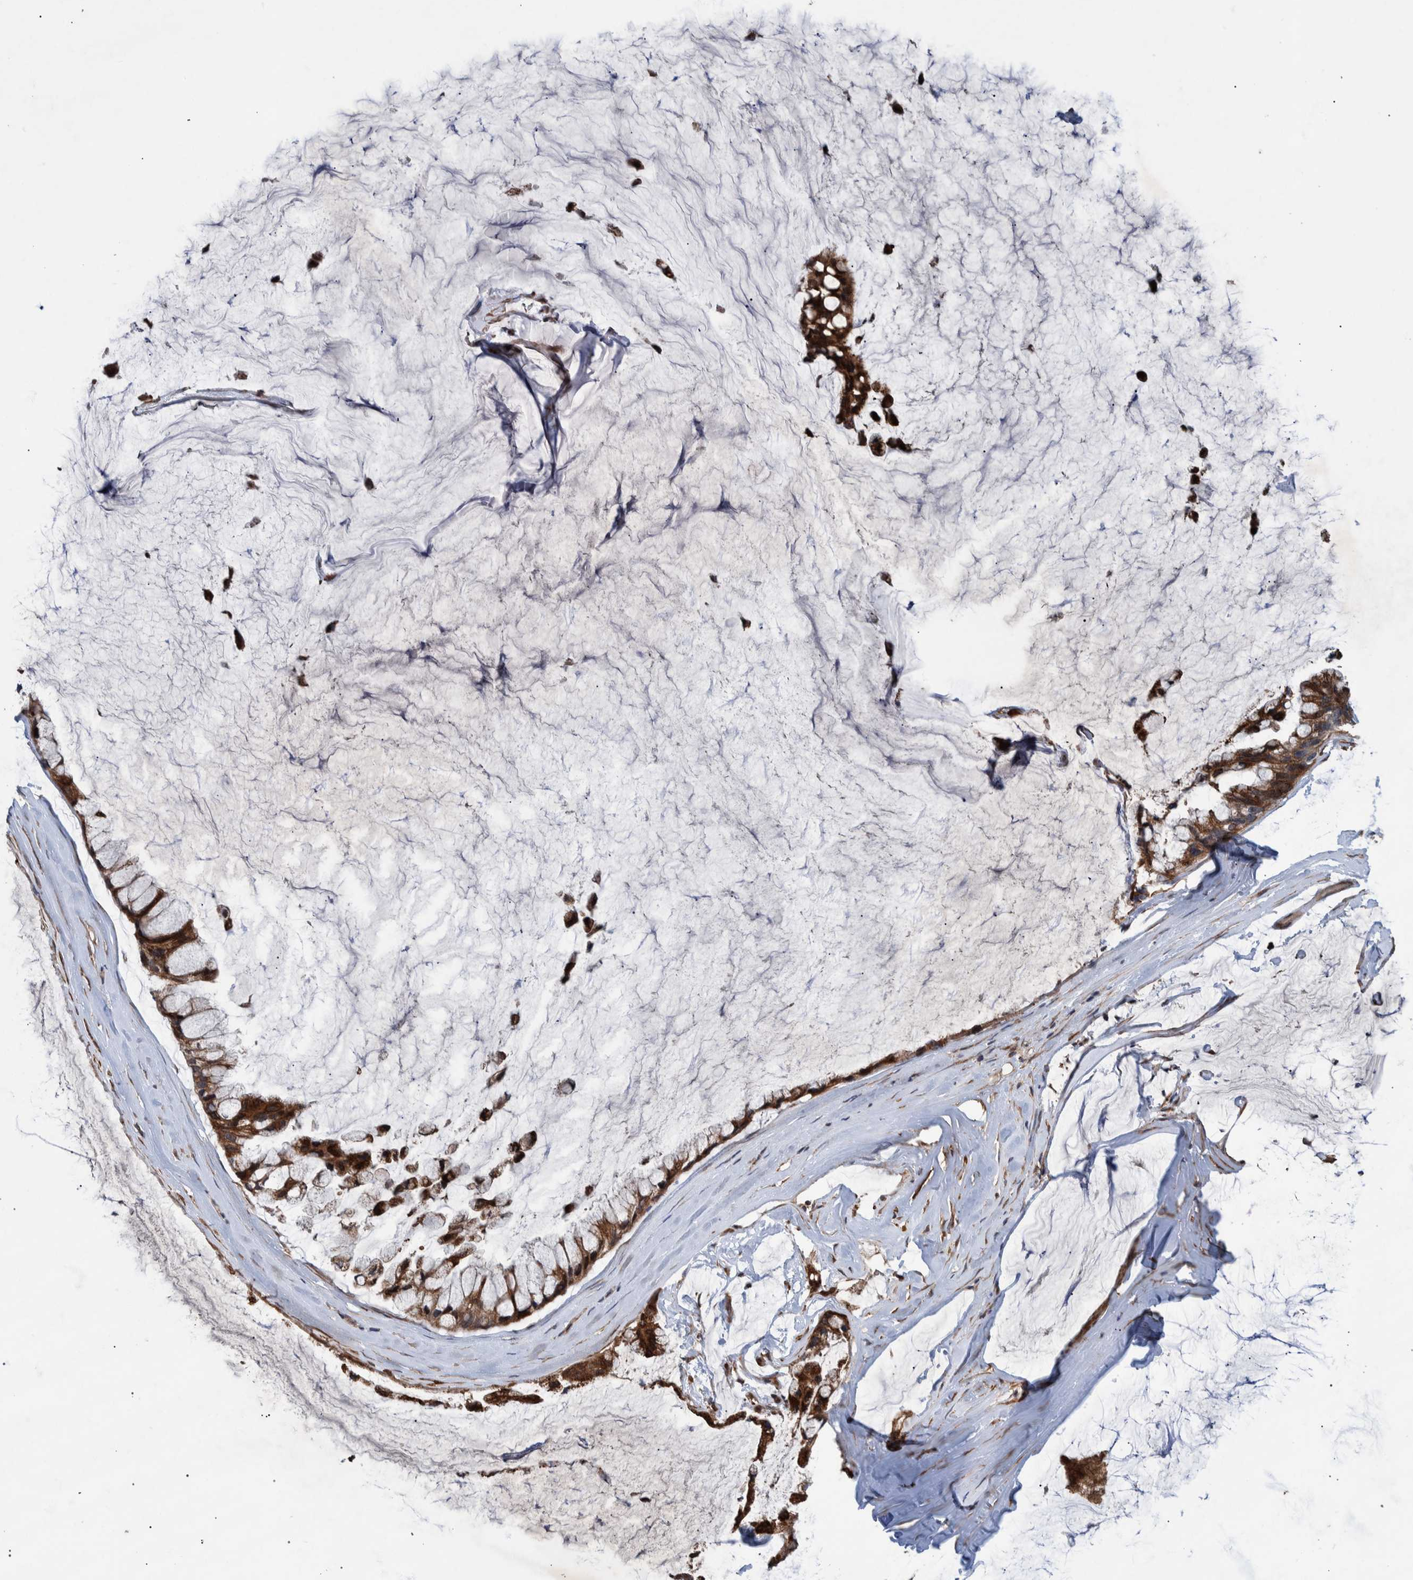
{"staining": {"intensity": "moderate", "quantity": ">75%", "location": "cytoplasmic/membranous"}, "tissue": "ovarian cancer", "cell_type": "Tumor cells", "image_type": "cancer", "snomed": [{"axis": "morphology", "description": "Cystadenocarcinoma, mucinous, NOS"}, {"axis": "topography", "description": "Ovary"}], "caption": "High-power microscopy captured an immunohistochemistry (IHC) micrograph of mucinous cystadenocarcinoma (ovarian), revealing moderate cytoplasmic/membranous staining in about >75% of tumor cells.", "gene": "B3GNTL1", "patient": {"sex": "female", "age": 39}}